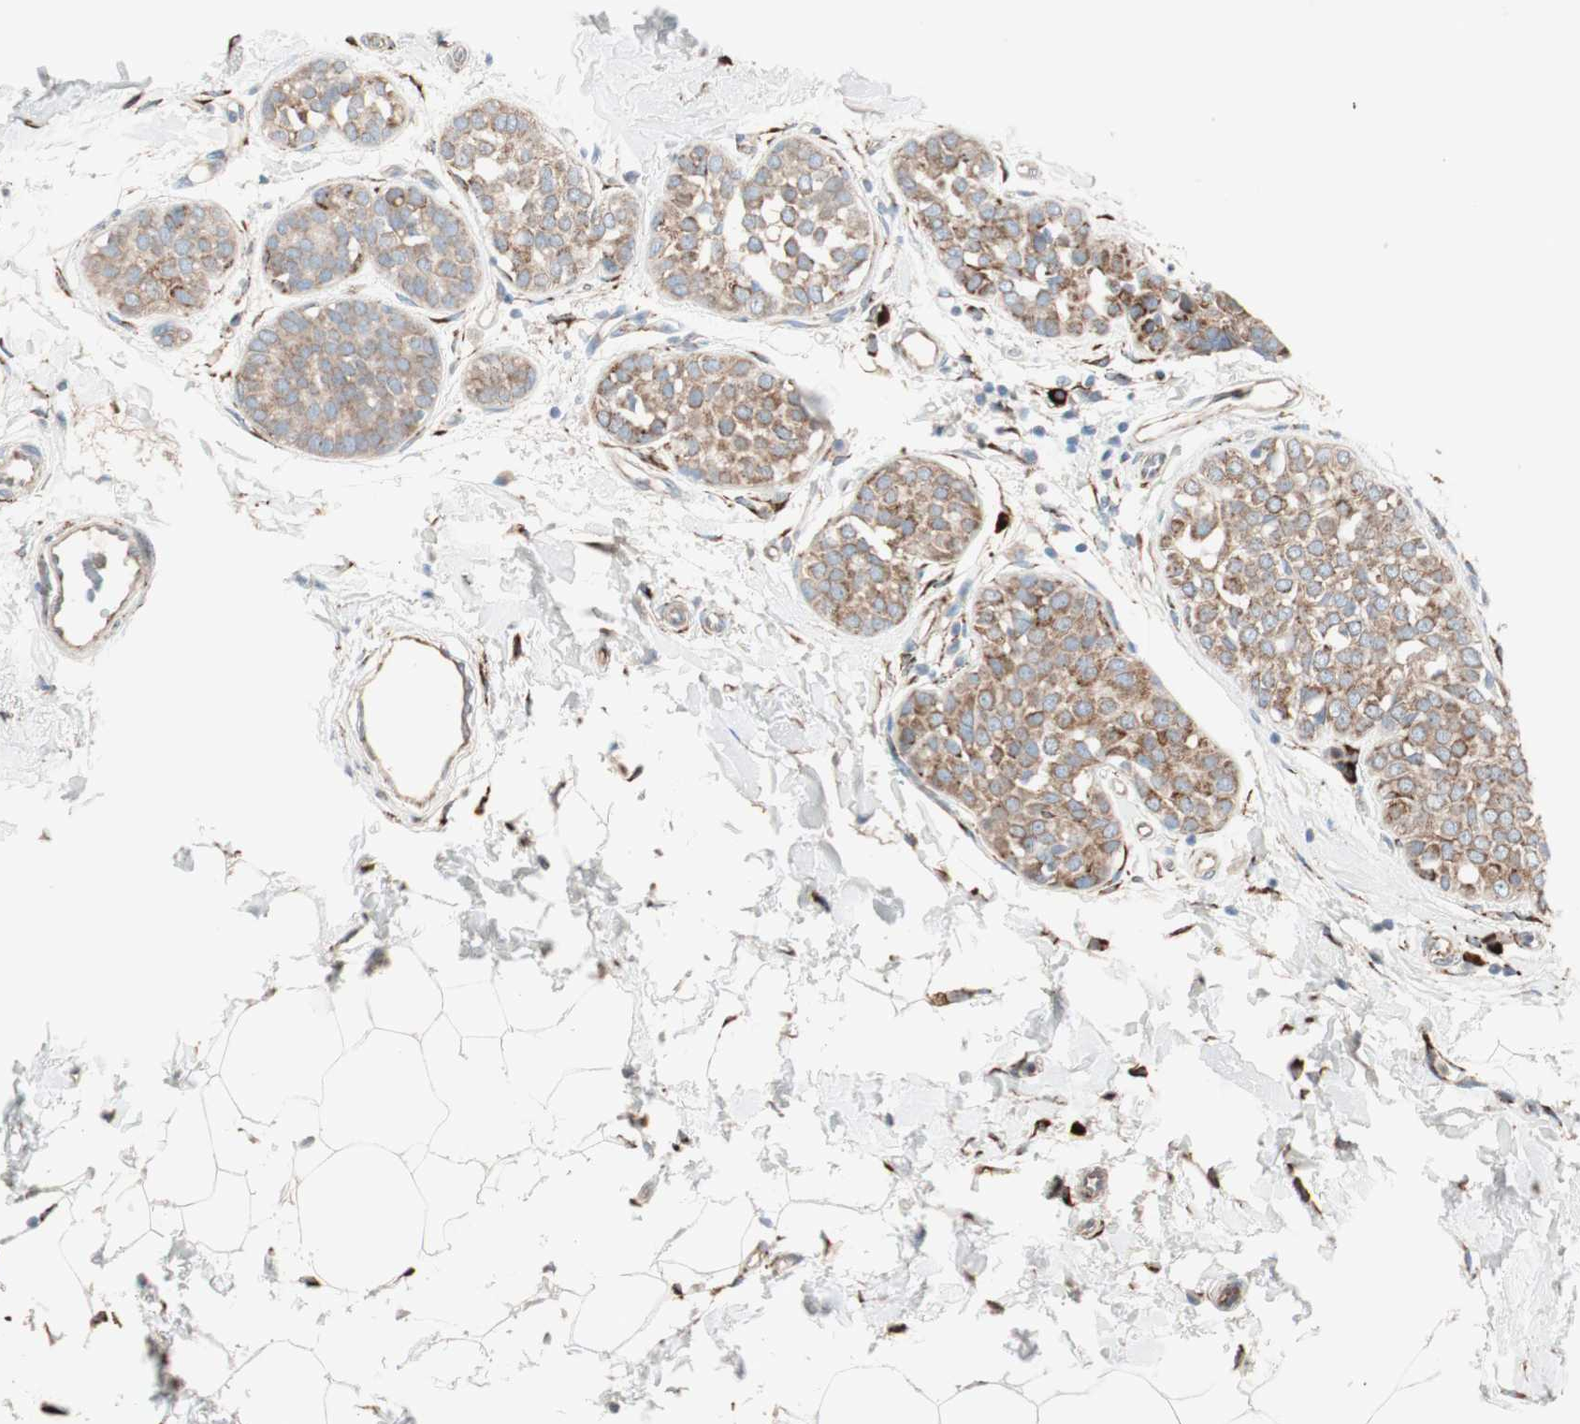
{"staining": {"intensity": "moderate", "quantity": ">75%", "location": "cytoplasmic/membranous"}, "tissue": "breast cancer", "cell_type": "Tumor cells", "image_type": "cancer", "snomed": [{"axis": "morphology", "description": "Lobular carcinoma, in situ"}, {"axis": "morphology", "description": "Lobular carcinoma"}, {"axis": "topography", "description": "Breast"}], "caption": "An image showing moderate cytoplasmic/membranous positivity in about >75% of tumor cells in lobular carcinoma (breast), as visualized by brown immunohistochemical staining.", "gene": "P4HTM", "patient": {"sex": "female", "age": 41}}